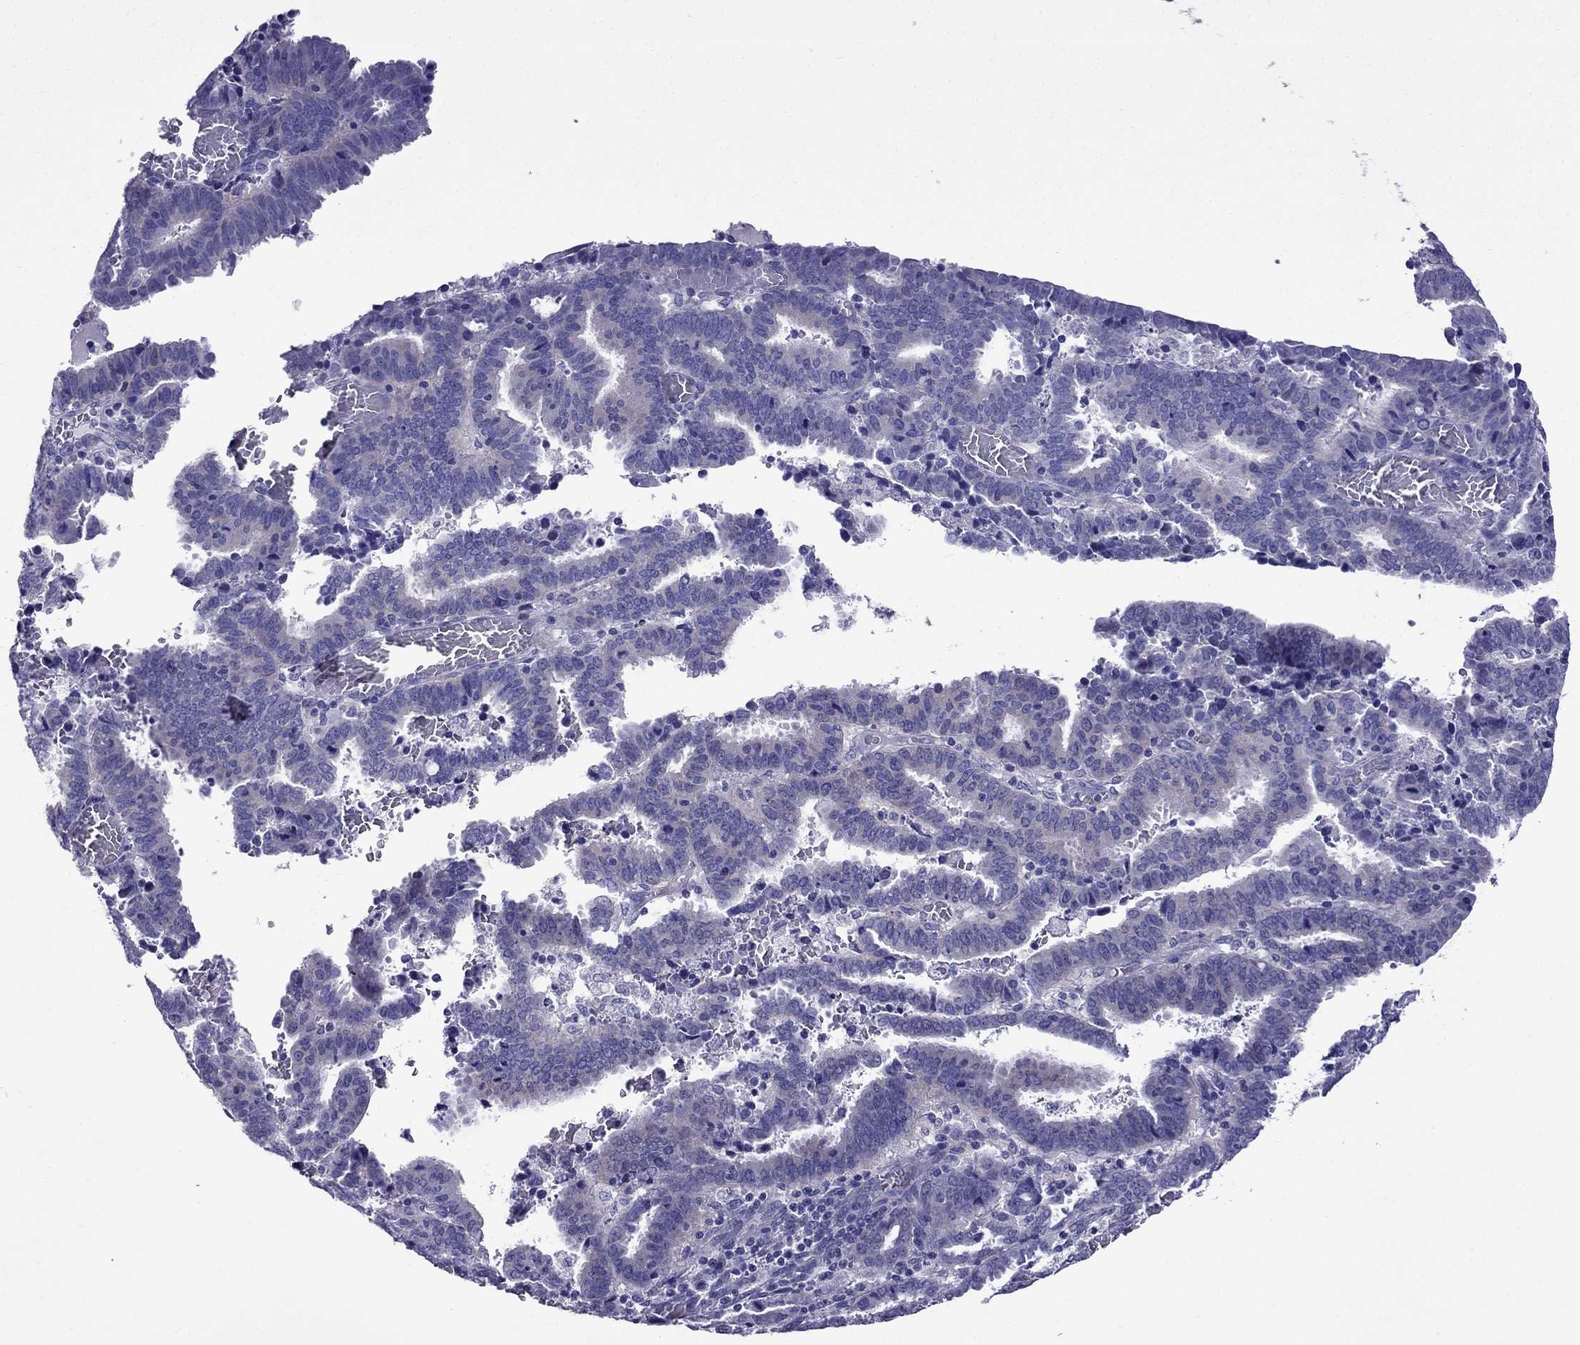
{"staining": {"intensity": "negative", "quantity": "none", "location": "none"}, "tissue": "endometrial cancer", "cell_type": "Tumor cells", "image_type": "cancer", "snomed": [{"axis": "morphology", "description": "Adenocarcinoma, NOS"}, {"axis": "topography", "description": "Uterus"}], "caption": "This is a micrograph of IHC staining of endometrial adenocarcinoma, which shows no positivity in tumor cells. The staining is performed using DAB (3,3'-diaminobenzidine) brown chromogen with nuclei counter-stained in using hematoxylin.", "gene": "OXCT2", "patient": {"sex": "female", "age": 83}}